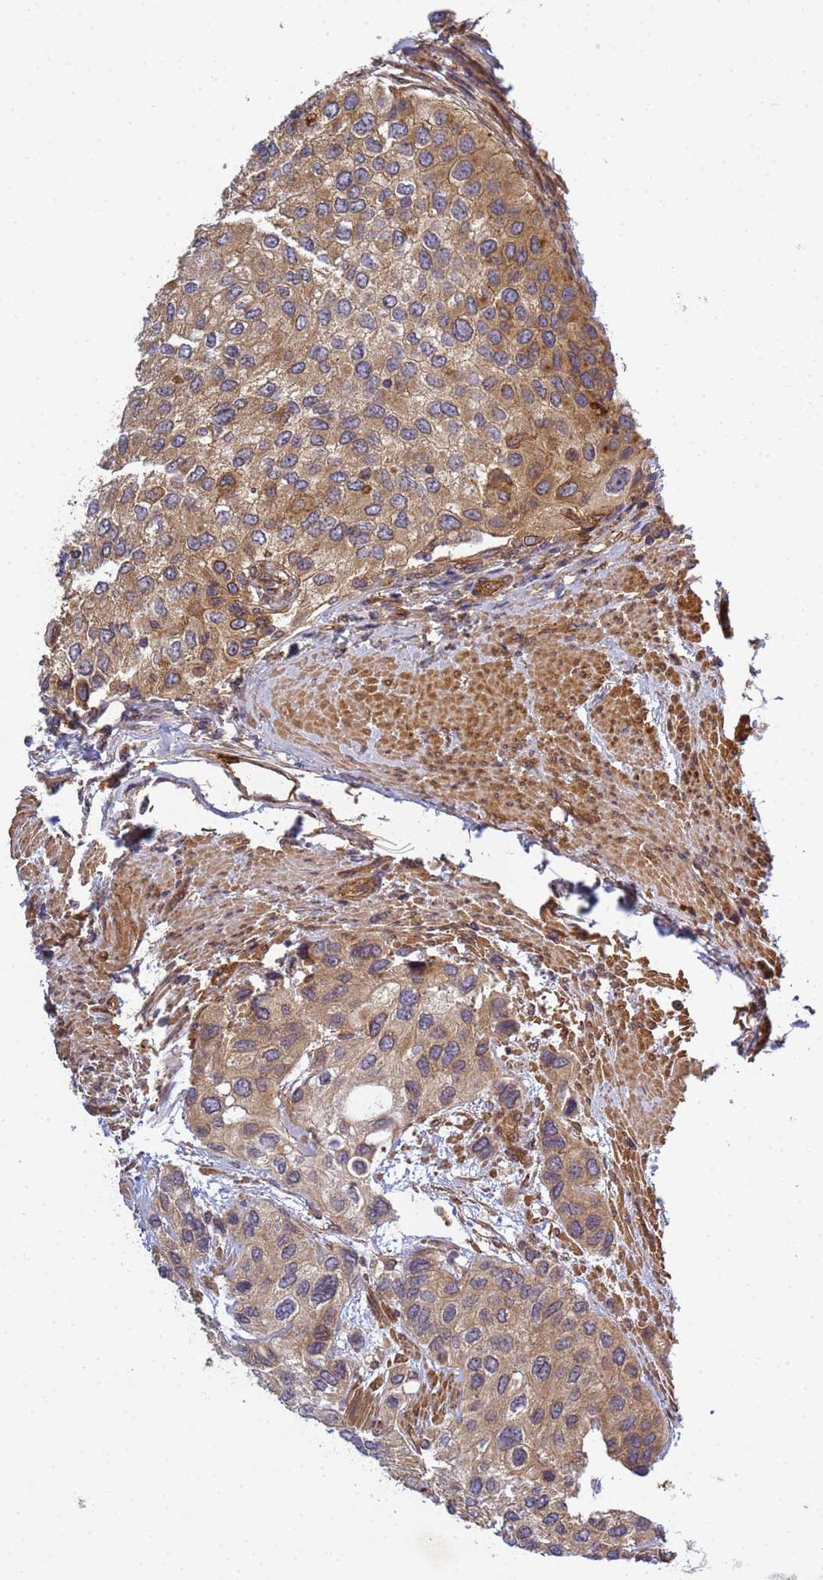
{"staining": {"intensity": "moderate", "quantity": ">75%", "location": "cytoplasmic/membranous"}, "tissue": "urothelial cancer", "cell_type": "Tumor cells", "image_type": "cancer", "snomed": [{"axis": "morphology", "description": "Normal tissue, NOS"}, {"axis": "morphology", "description": "Urothelial carcinoma, High grade"}, {"axis": "topography", "description": "Vascular tissue"}, {"axis": "topography", "description": "Urinary bladder"}], "caption": "Immunohistochemical staining of human urothelial cancer displays medium levels of moderate cytoplasmic/membranous protein staining in about >75% of tumor cells.", "gene": "C8orf34", "patient": {"sex": "female", "age": 56}}